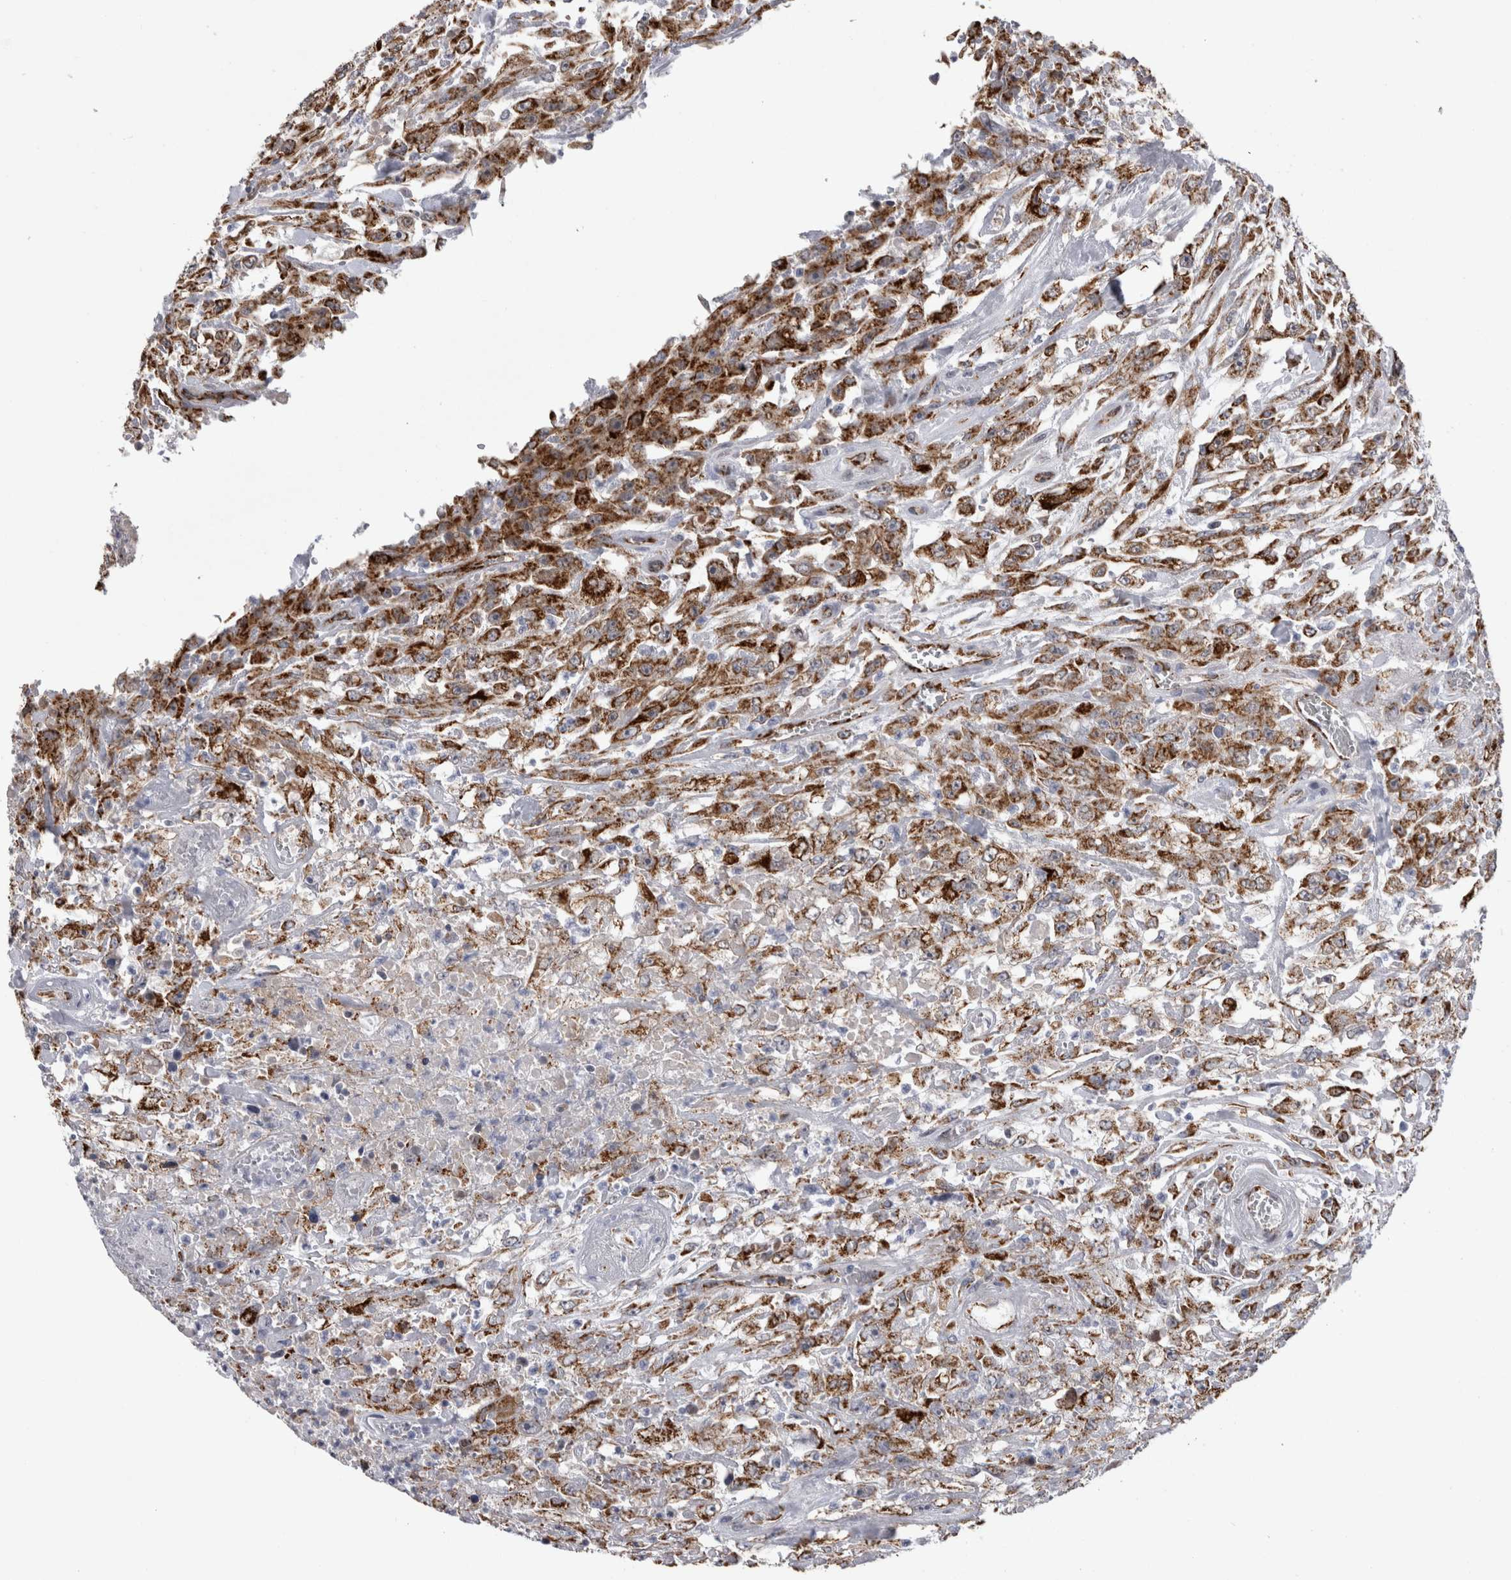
{"staining": {"intensity": "moderate", "quantity": ">75%", "location": "cytoplasmic/membranous"}, "tissue": "urothelial cancer", "cell_type": "Tumor cells", "image_type": "cancer", "snomed": [{"axis": "morphology", "description": "Urothelial carcinoma, High grade"}, {"axis": "topography", "description": "Urinary bladder"}], "caption": "Brown immunohistochemical staining in human high-grade urothelial carcinoma shows moderate cytoplasmic/membranous positivity in approximately >75% of tumor cells.", "gene": "ACOT7", "patient": {"sex": "male", "age": 46}}